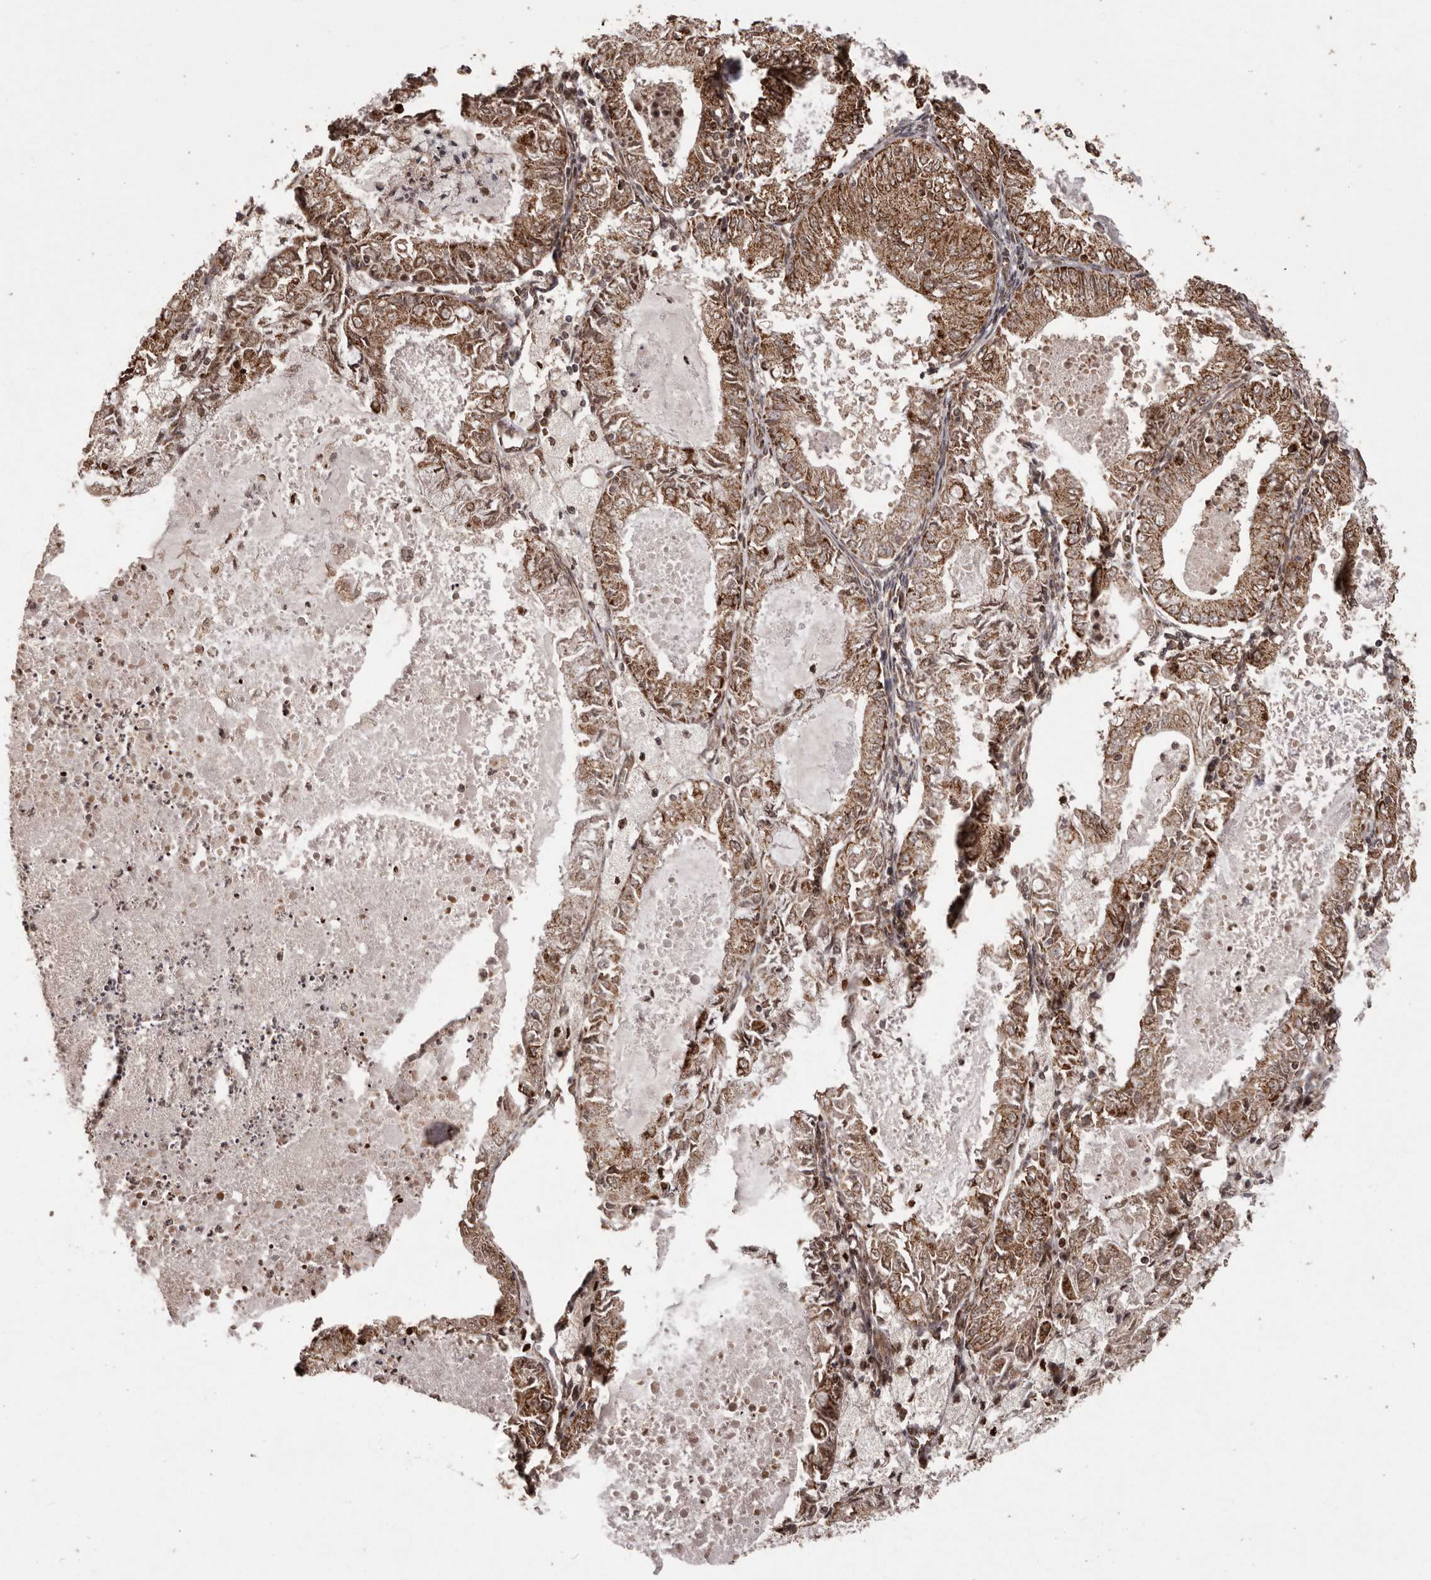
{"staining": {"intensity": "strong", "quantity": ">75%", "location": "cytoplasmic/membranous"}, "tissue": "endometrial cancer", "cell_type": "Tumor cells", "image_type": "cancer", "snomed": [{"axis": "morphology", "description": "Adenocarcinoma, NOS"}, {"axis": "topography", "description": "Endometrium"}], "caption": "Immunohistochemistry micrograph of neoplastic tissue: human endometrial adenocarcinoma stained using immunohistochemistry displays high levels of strong protein expression localized specifically in the cytoplasmic/membranous of tumor cells, appearing as a cytoplasmic/membranous brown color.", "gene": "CHRM2", "patient": {"sex": "female", "age": 57}}